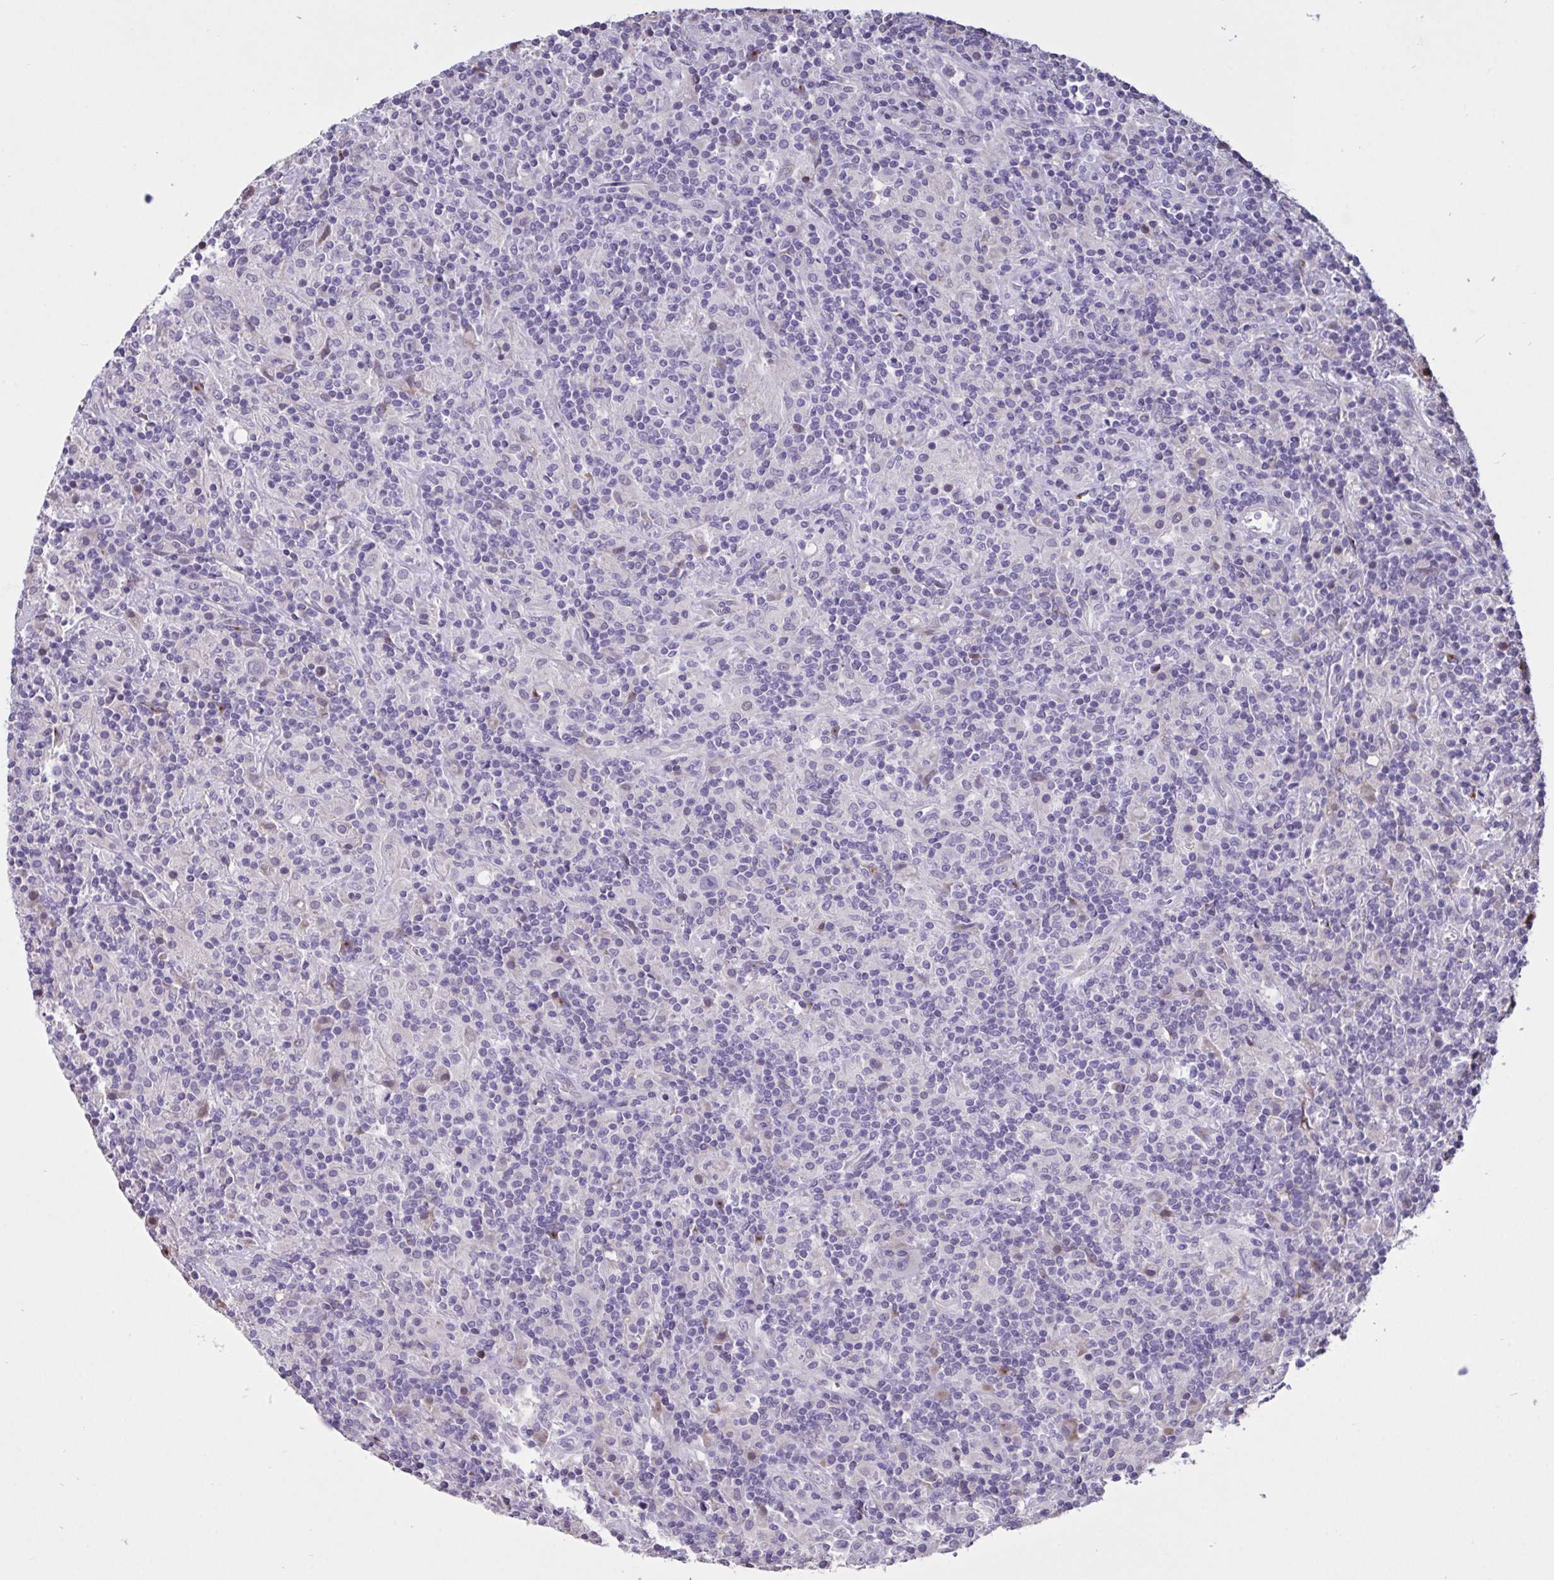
{"staining": {"intensity": "negative", "quantity": "none", "location": "none"}, "tissue": "lymphoma", "cell_type": "Tumor cells", "image_type": "cancer", "snomed": [{"axis": "morphology", "description": "Hodgkin's disease, NOS"}, {"axis": "topography", "description": "Lymph node"}], "caption": "Tumor cells are negative for brown protein staining in Hodgkin's disease.", "gene": "MRGPRX2", "patient": {"sex": "male", "age": 70}}